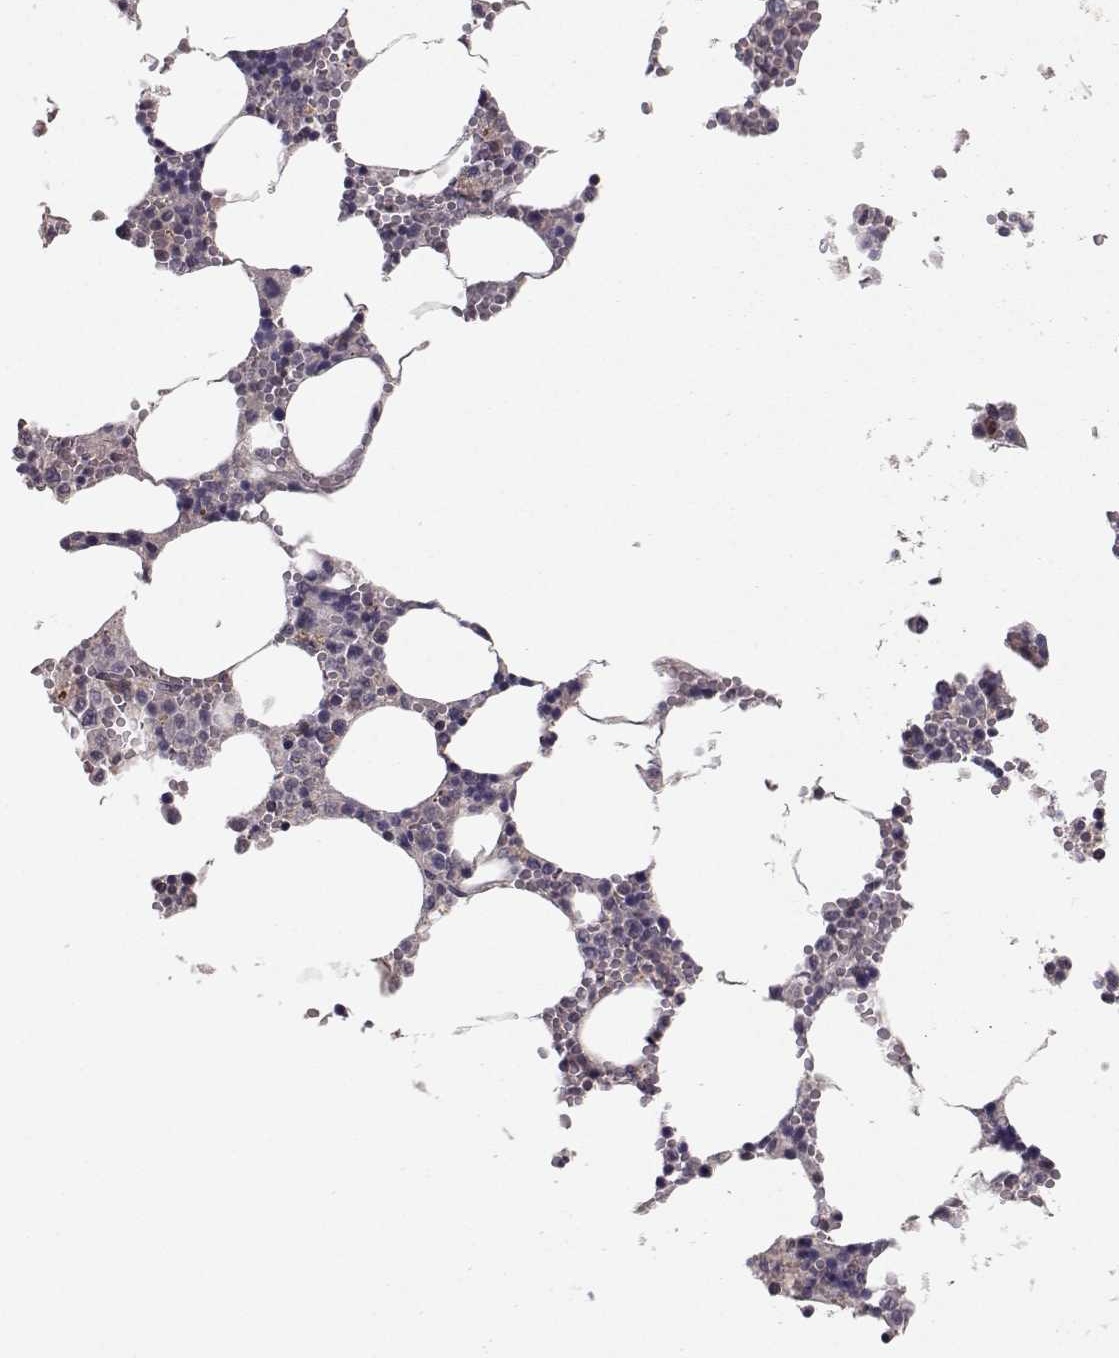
{"staining": {"intensity": "weak", "quantity": "<25%", "location": "cytoplasmic/membranous"}, "tissue": "bone marrow", "cell_type": "Hematopoietic cells", "image_type": "normal", "snomed": [{"axis": "morphology", "description": "Normal tissue, NOS"}, {"axis": "topography", "description": "Bone marrow"}], "caption": "Human bone marrow stained for a protein using IHC reveals no staining in hematopoietic cells.", "gene": "PLEKHG3", "patient": {"sex": "female", "age": 64}}